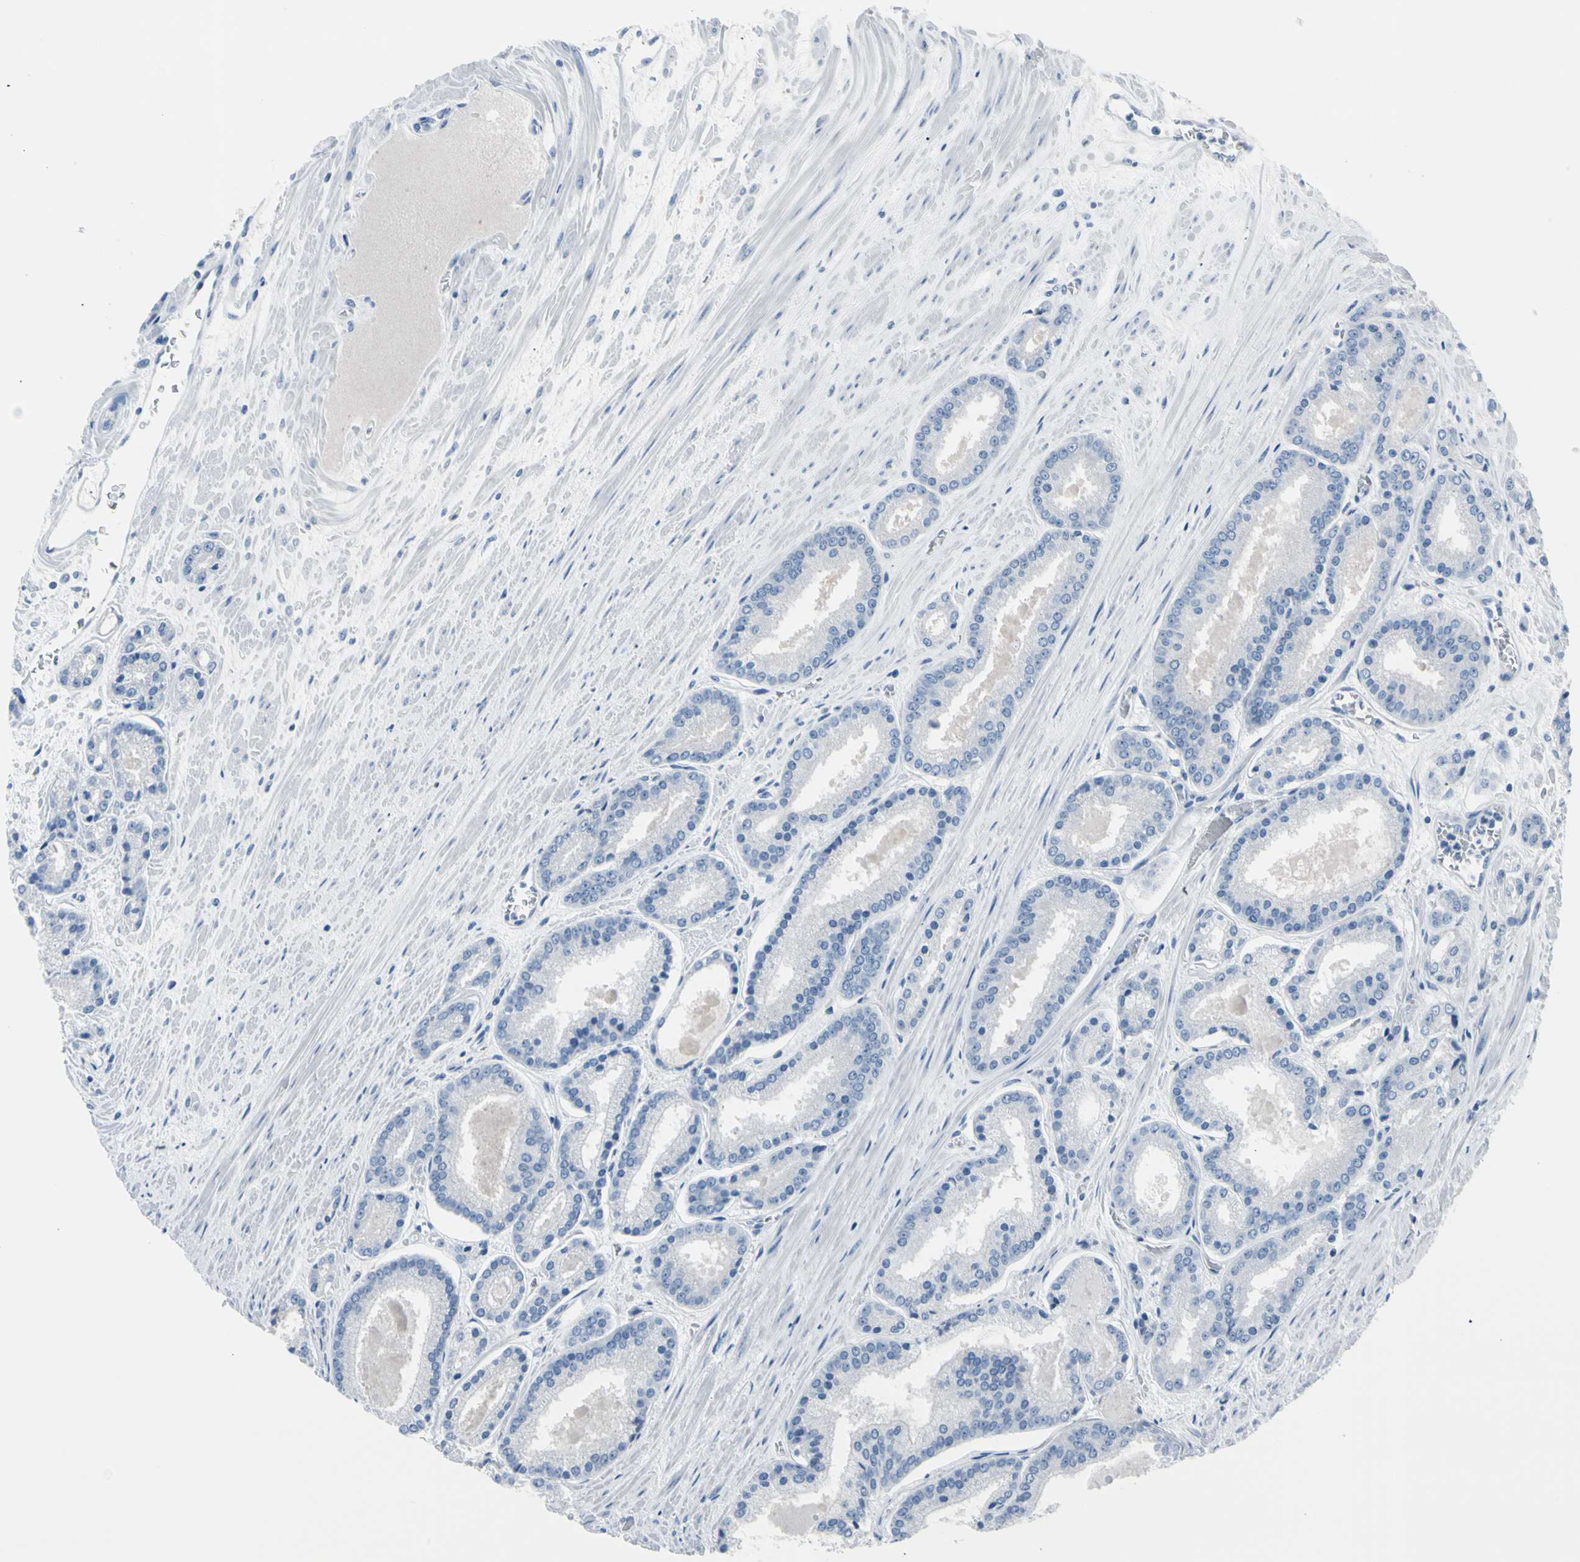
{"staining": {"intensity": "negative", "quantity": "none", "location": "none"}, "tissue": "prostate cancer", "cell_type": "Tumor cells", "image_type": "cancer", "snomed": [{"axis": "morphology", "description": "Adenocarcinoma, Low grade"}, {"axis": "topography", "description": "Prostate"}], "caption": "Immunohistochemistry (IHC) photomicrograph of neoplastic tissue: human prostate cancer stained with DAB (3,3'-diaminobenzidine) shows no significant protein expression in tumor cells.", "gene": "TPO", "patient": {"sex": "male", "age": 59}}